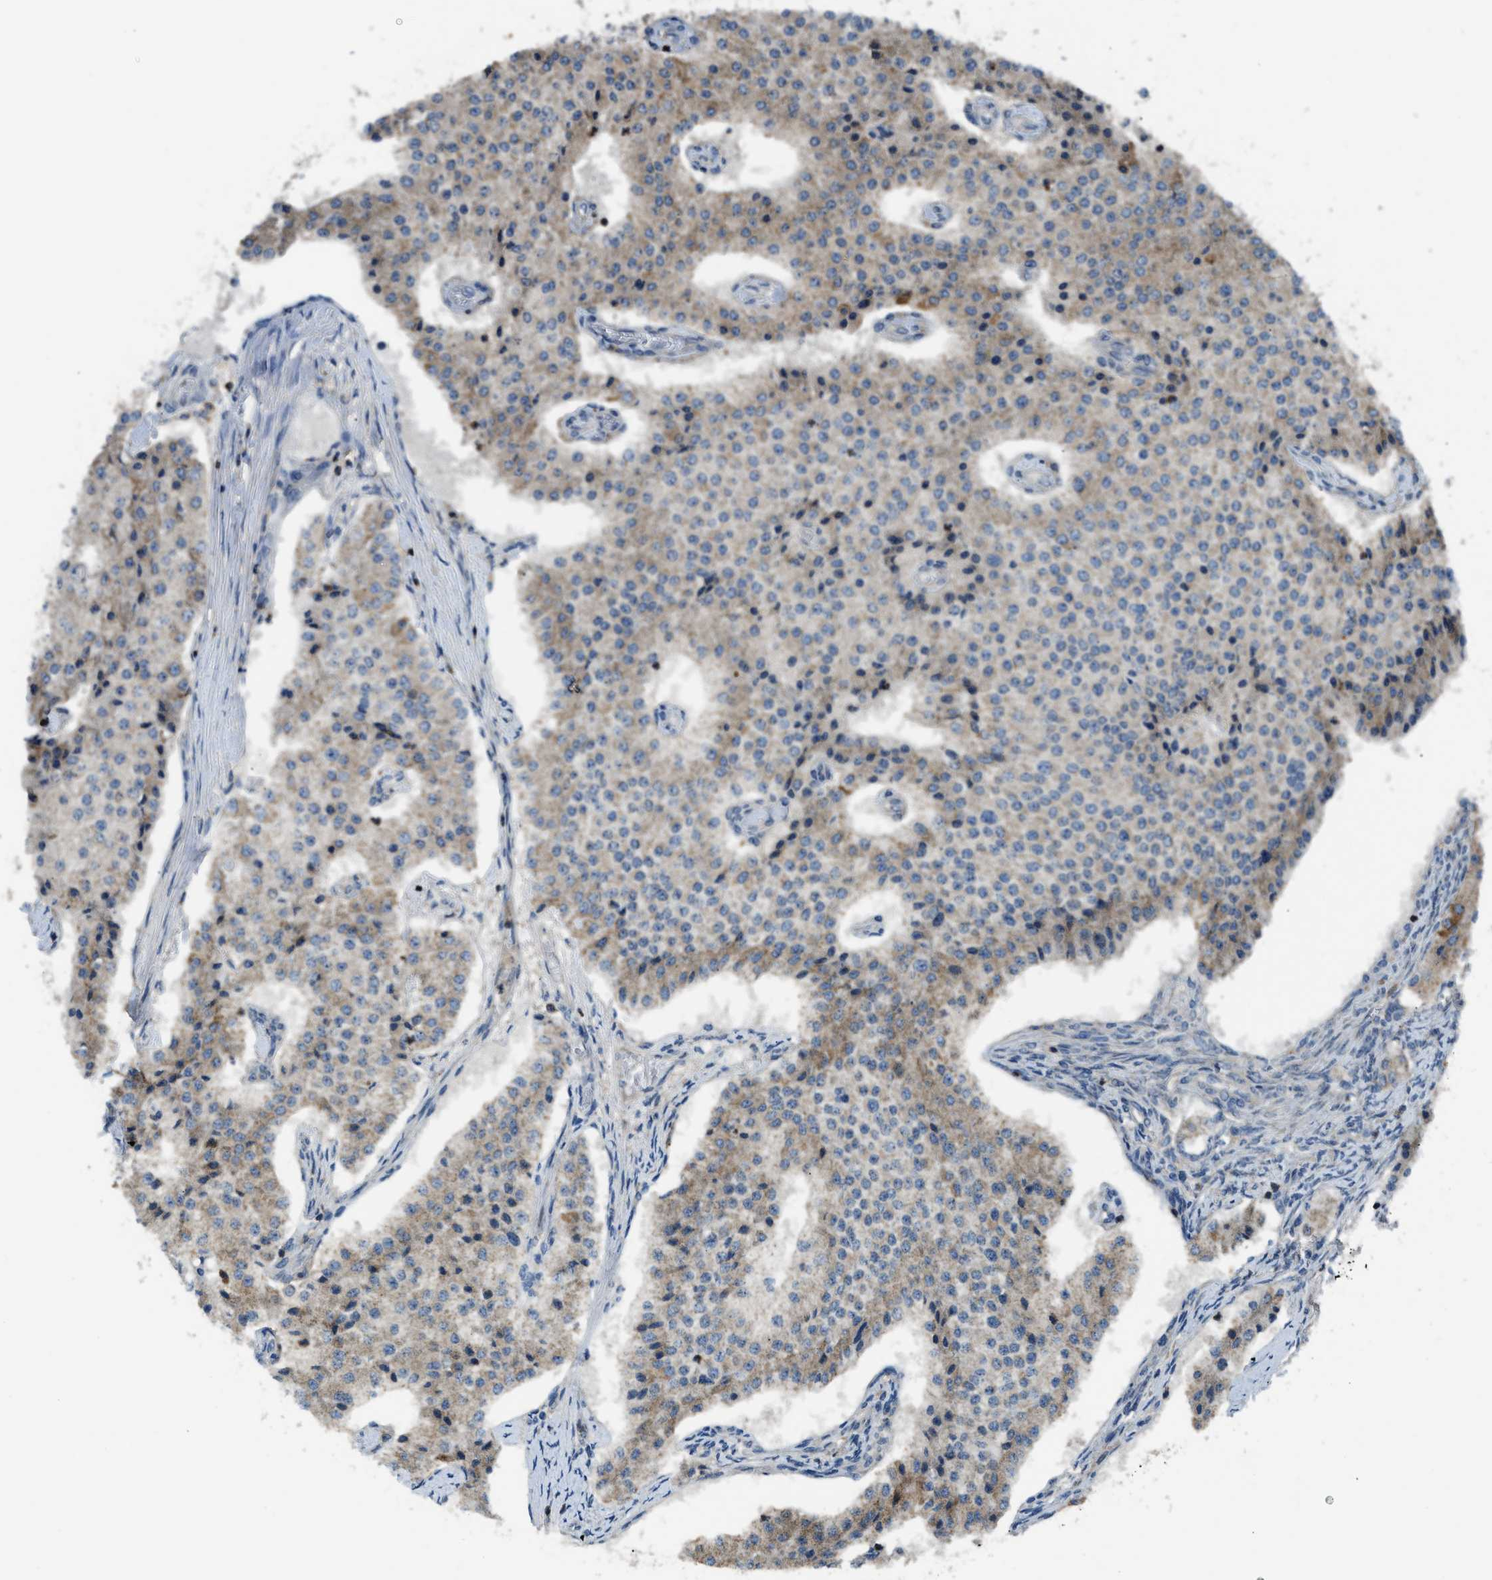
{"staining": {"intensity": "weak", "quantity": "25%-75%", "location": "cytoplasmic/membranous"}, "tissue": "carcinoid", "cell_type": "Tumor cells", "image_type": "cancer", "snomed": [{"axis": "morphology", "description": "Carcinoid, malignant, NOS"}, {"axis": "topography", "description": "Colon"}], "caption": "A micrograph of carcinoid stained for a protein demonstrates weak cytoplasmic/membranous brown staining in tumor cells. The staining is performed using DAB (3,3'-diaminobenzidine) brown chromogen to label protein expression. The nuclei are counter-stained blue using hematoxylin.", "gene": "PAFAH2", "patient": {"sex": "female", "age": 52}}